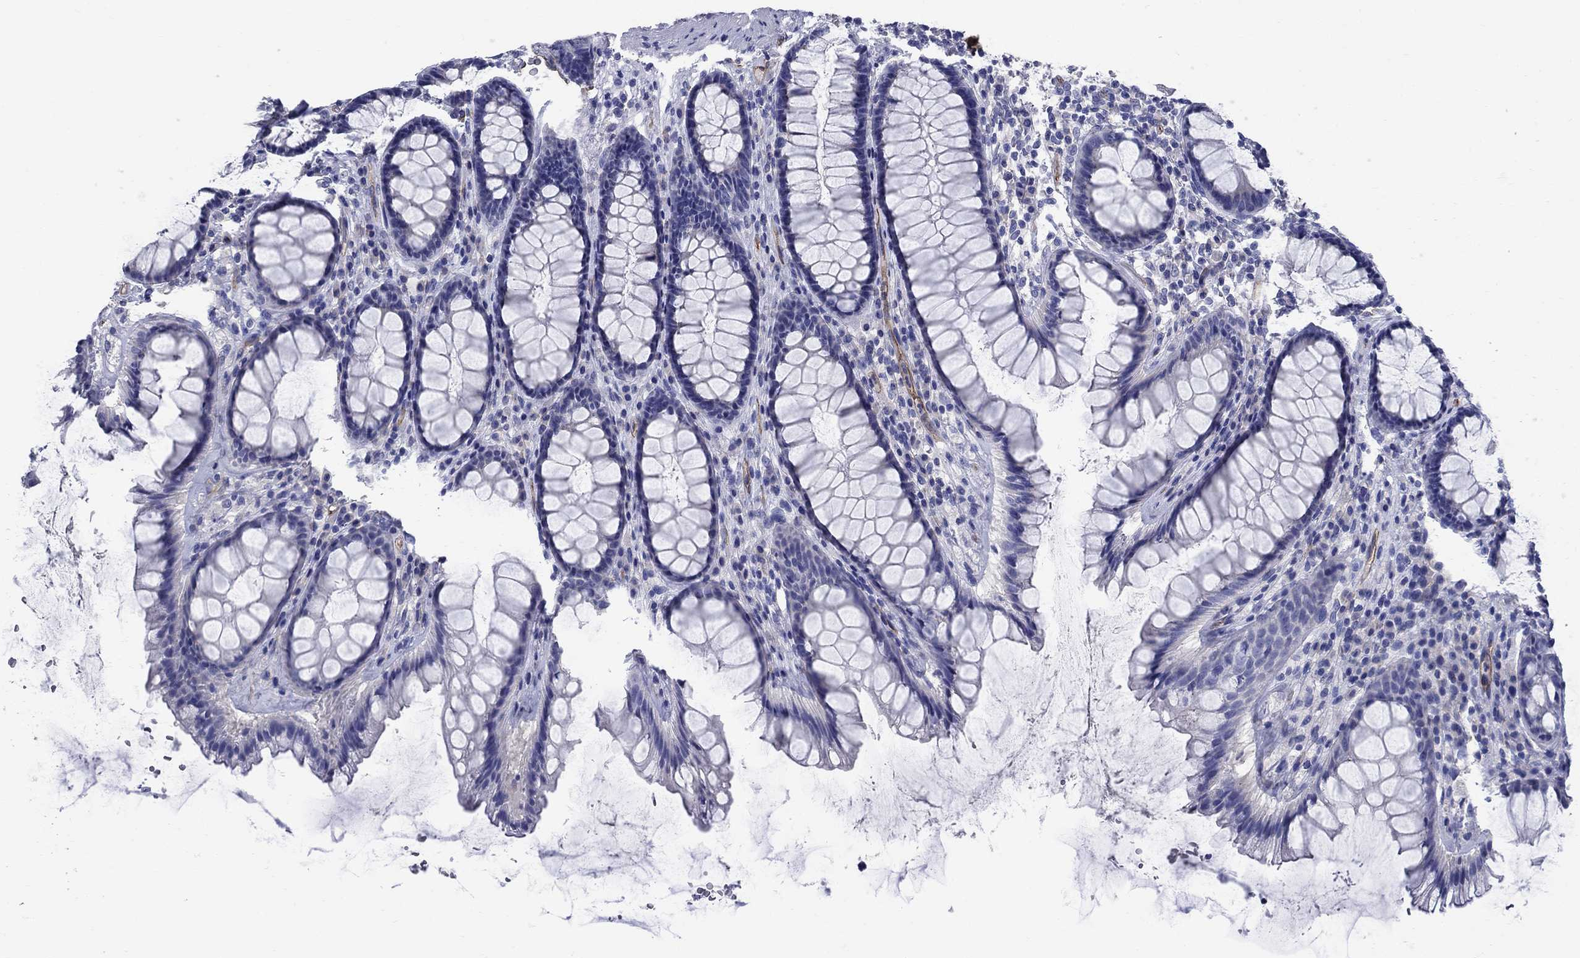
{"staining": {"intensity": "negative", "quantity": "none", "location": "none"}, "tissue": "rectum", "cell_type": "Glandular cells", "image_type": "normal", "snomed": [{"axis": "morphology", "description": "Normal tissue, NOS"}, {"axis": "topography", "description": "Rectum"}], "caption": "High power microscopy image of an IHC micrograph of benign rectum, revealing no significant staining in glandular cells.", "gene": "SMCP", "patient": {"sex": "male", "age": 72}}